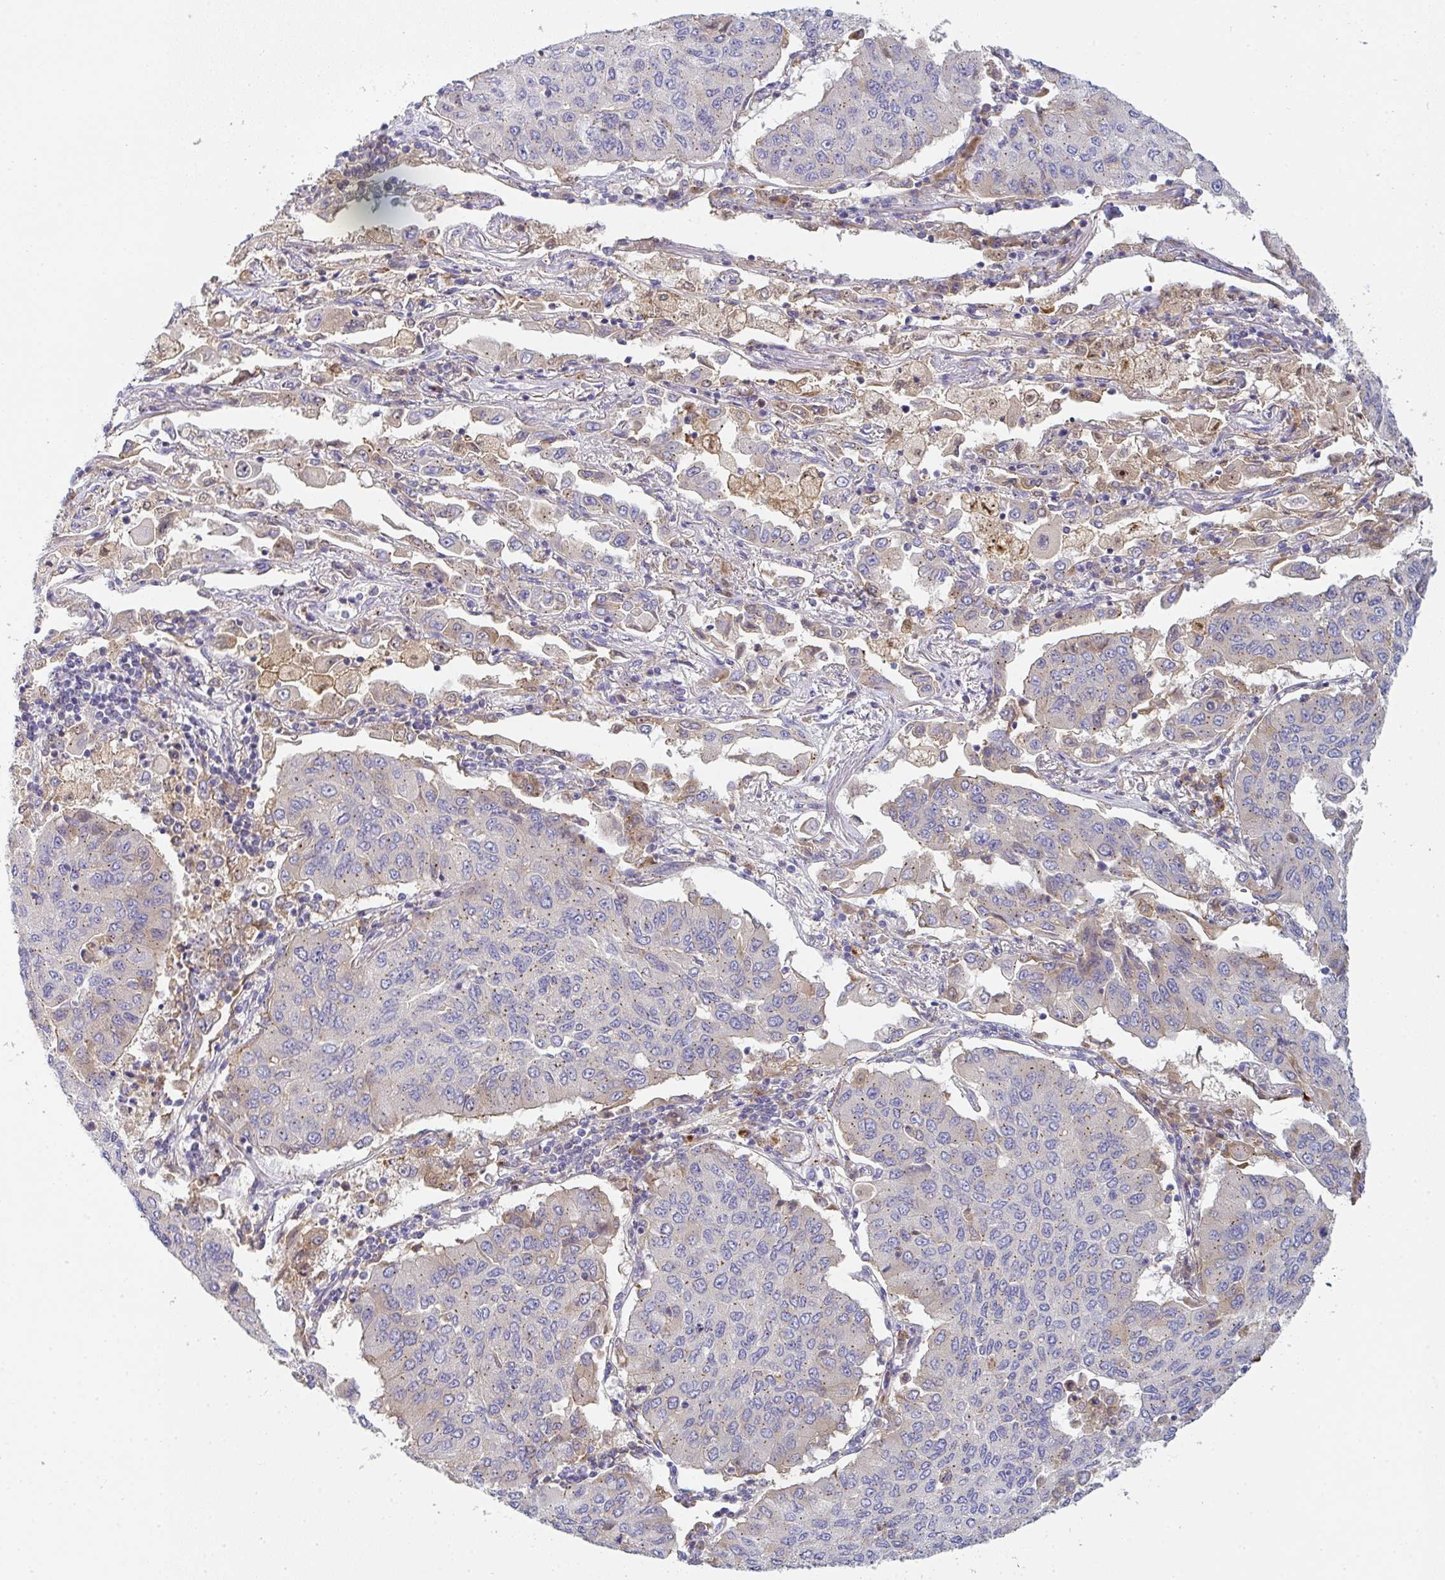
{"staining": {"intensity": "weak", "quantity": "<25%", "location": "cytoplasmic/membranous"}, "tissue": "lung cancer", "cell_type": "Tumor cells", "image_type": "cancer", "snomed": [{"axis": "morphology", "description": "Squamous cell carcinoma, NOS"}, {"axis": "topography", "description": "Lung"}], "caption": "Lung squamous cell carcinoma stained for a protein using immunohistochemistry (IHC) demonstrates no expression tumor cells.", "gene": "SNX5", "patient": {"sex": "male", "age": 74}}